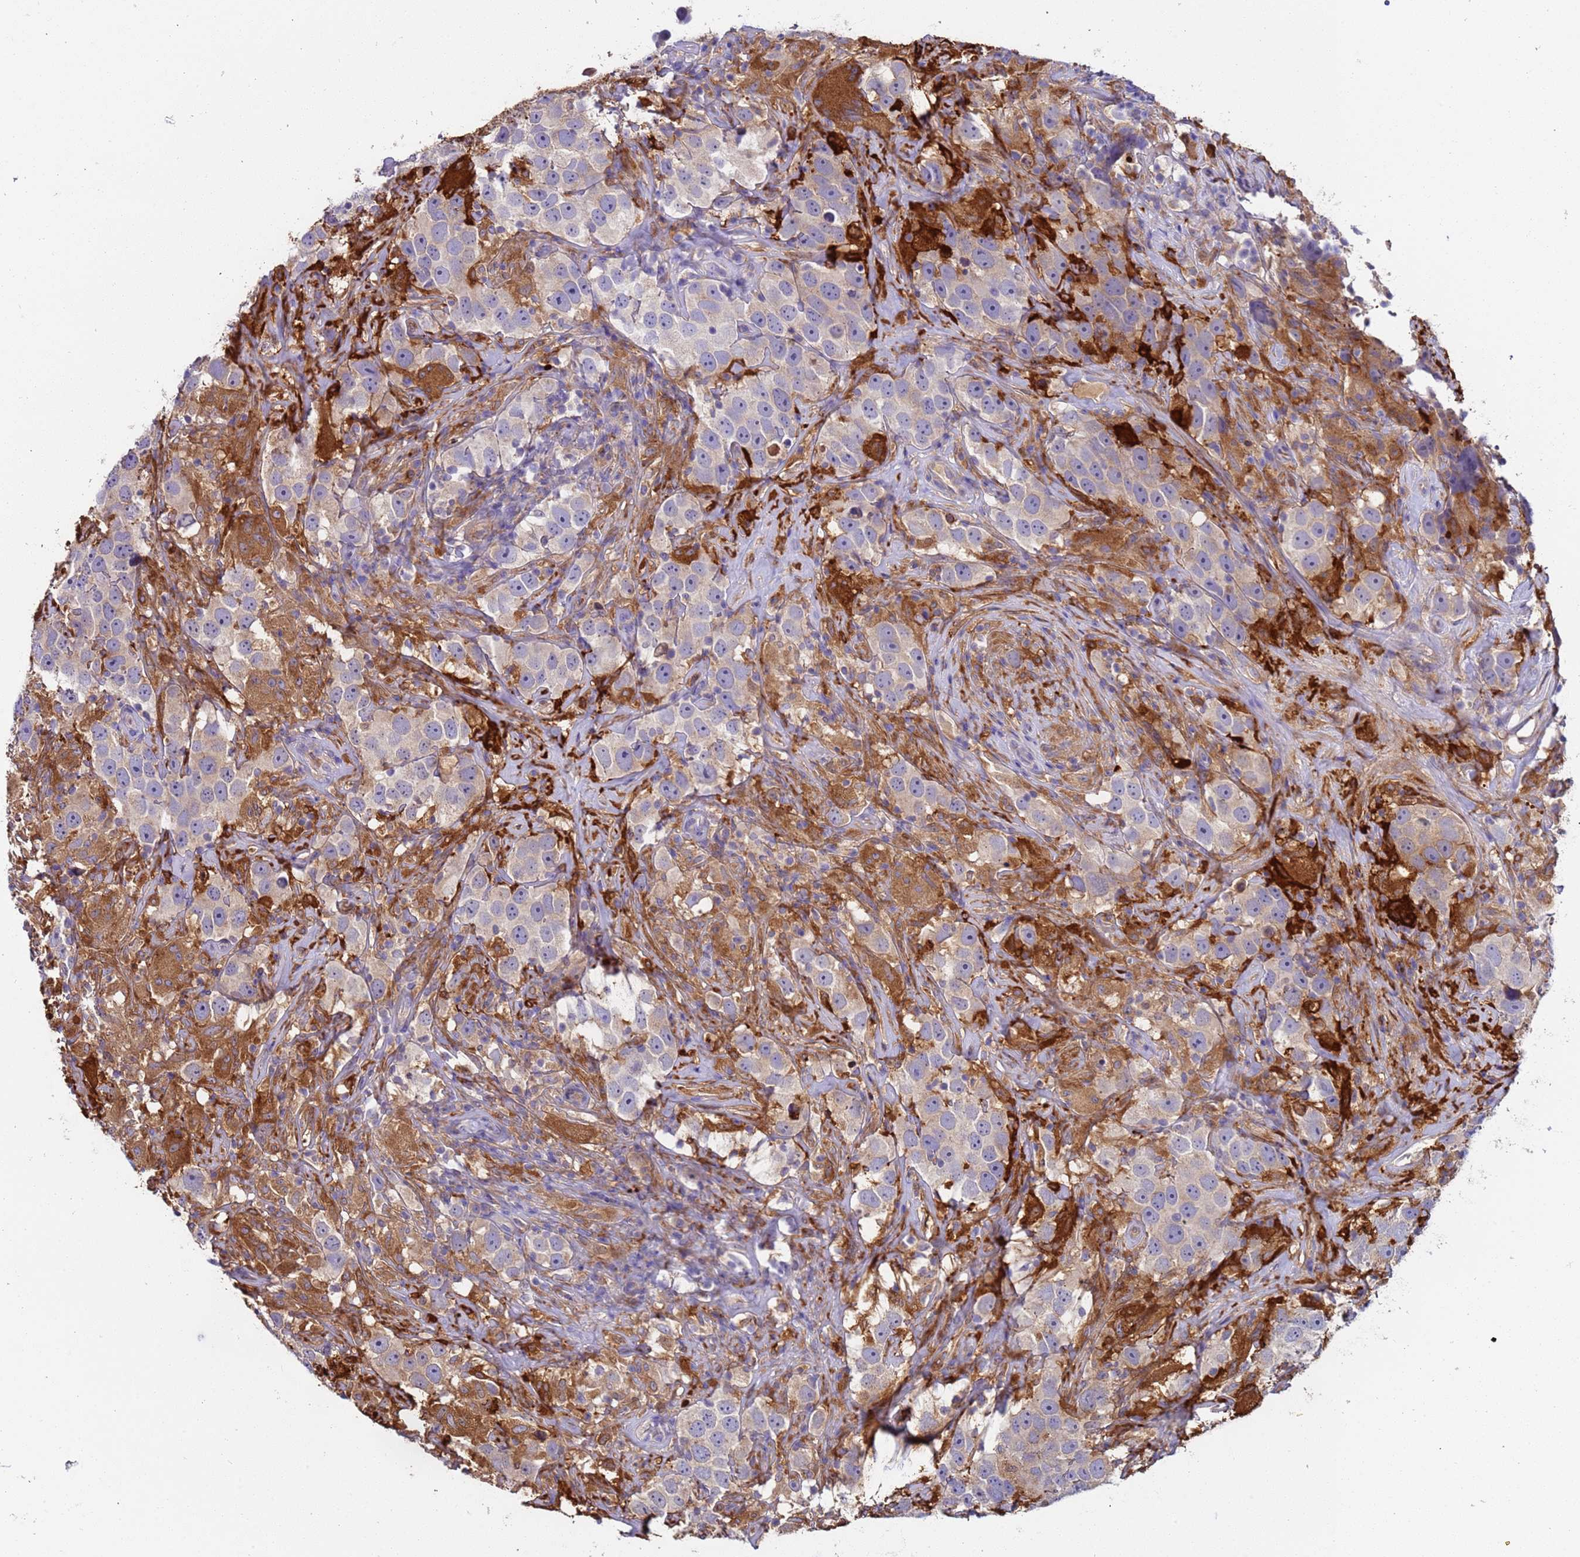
{"staining": {"intensity": "weak", "quantity": "<25%", "location": "cytoplasmic/membranous"}, "tissue": "testis cancer", "cell_type": "Tumor cells", "image_type": "cancer", "snomed": [{"axis": "morphology", "description": "Seminoma, NOS"}, {"axis": "topography", "description": "Testis"}], "caption": "Immunohistochemistry (IHC) of human testis cancer displays no staining in tumor cells.", "gene": "PAQR7", "patient": {"sex": "male", "age": 49}}